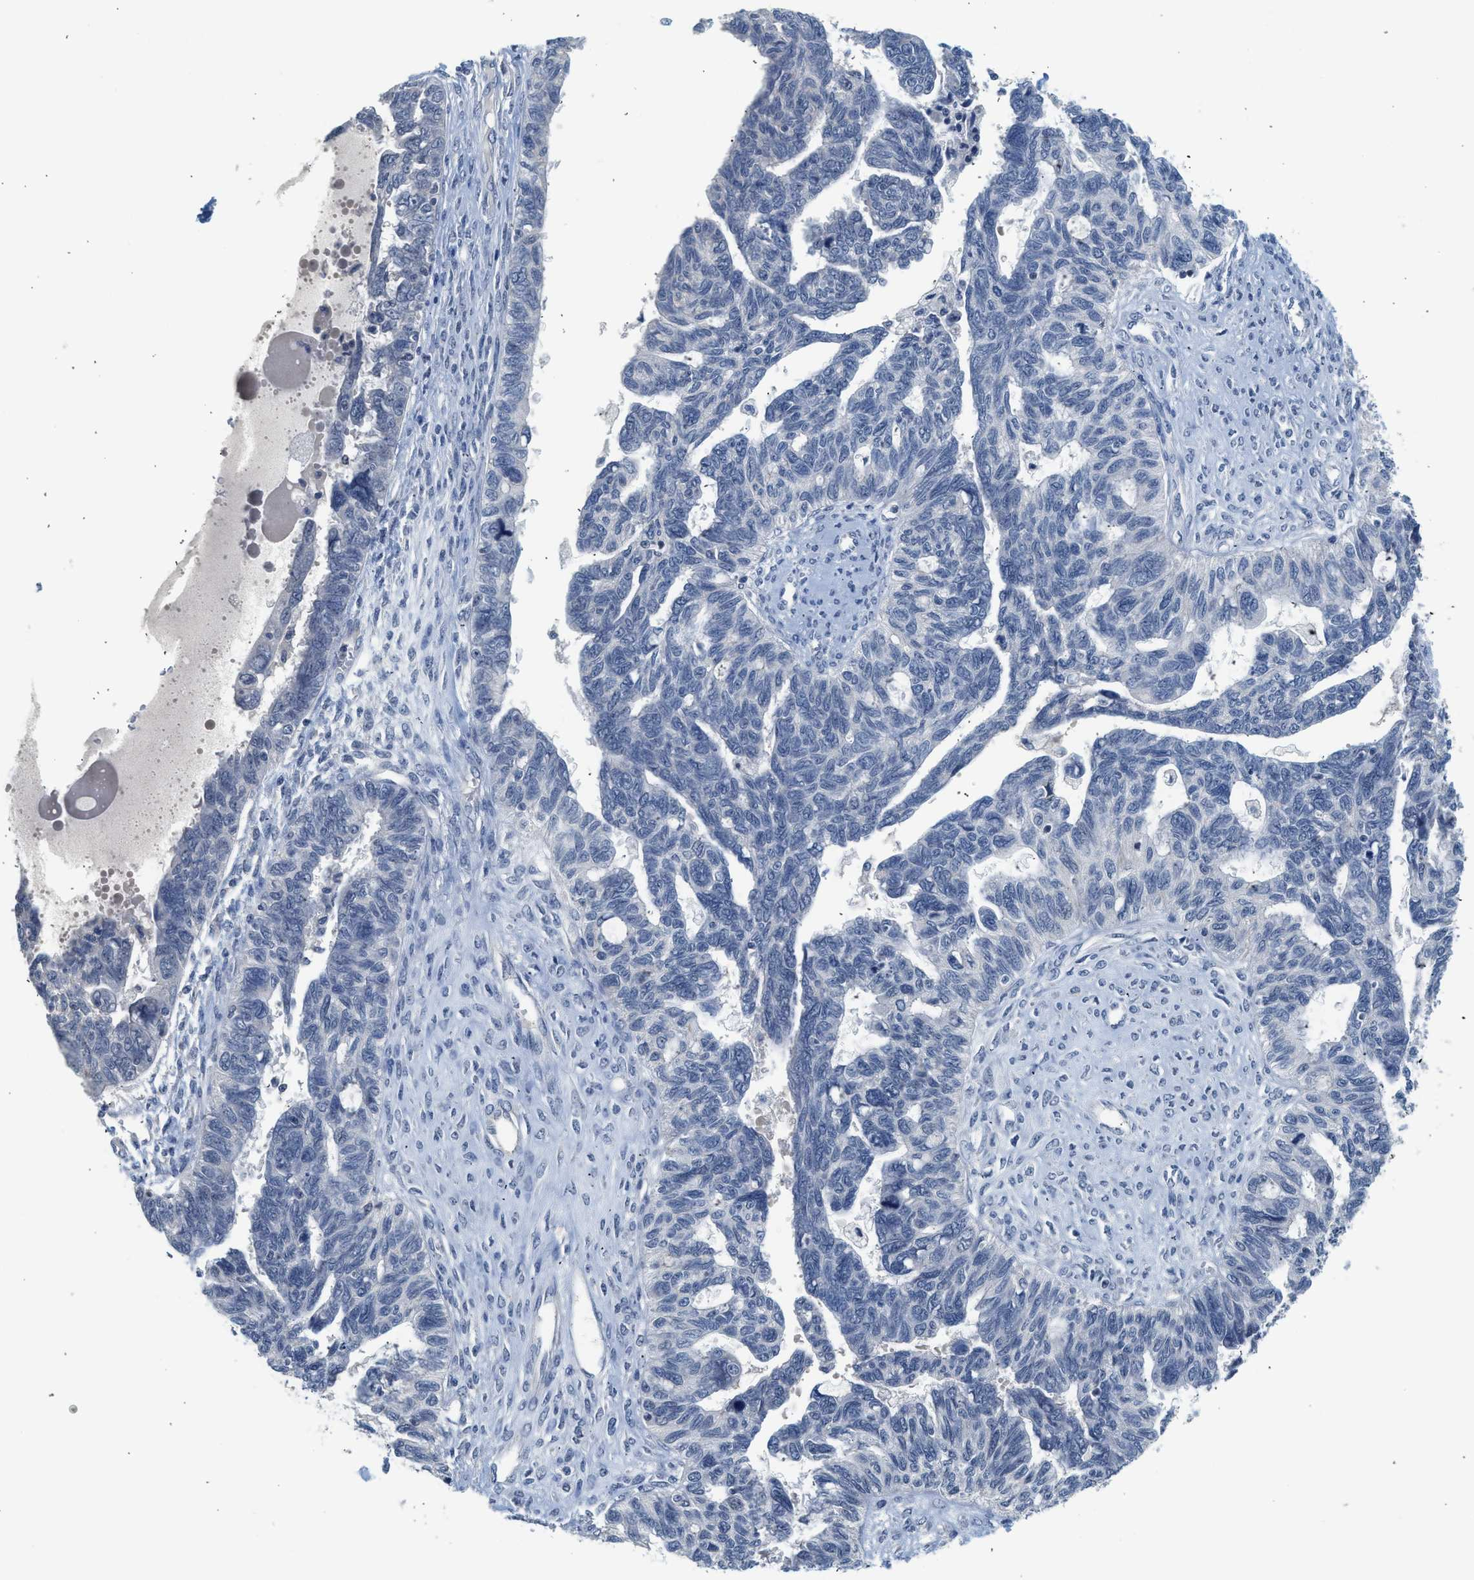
{"staining": {"intensity": "negative", "quantity": "none", "location": "none"}, "tissue": "ovarian cancer", "cell_type": "Tumor cells", "image_type": "cancer", "snomed": [{"axis": "morphology", "description": "Cystadenocarcinoma, serous, NOS"}, {"axis": "topography", "description": "Ovary"}], "caption": "Immunohistochemistry (IHC) photomicrograph of neoplastic tissue: human ovarian cancer (serous cystadenocarcinoma) stained with DAB (3,3'-diaminobenzidine) displays no significant protein expression in tumor cells.", "gene": "CSF3R", "patient": {"sex": "female", "age": 79}}